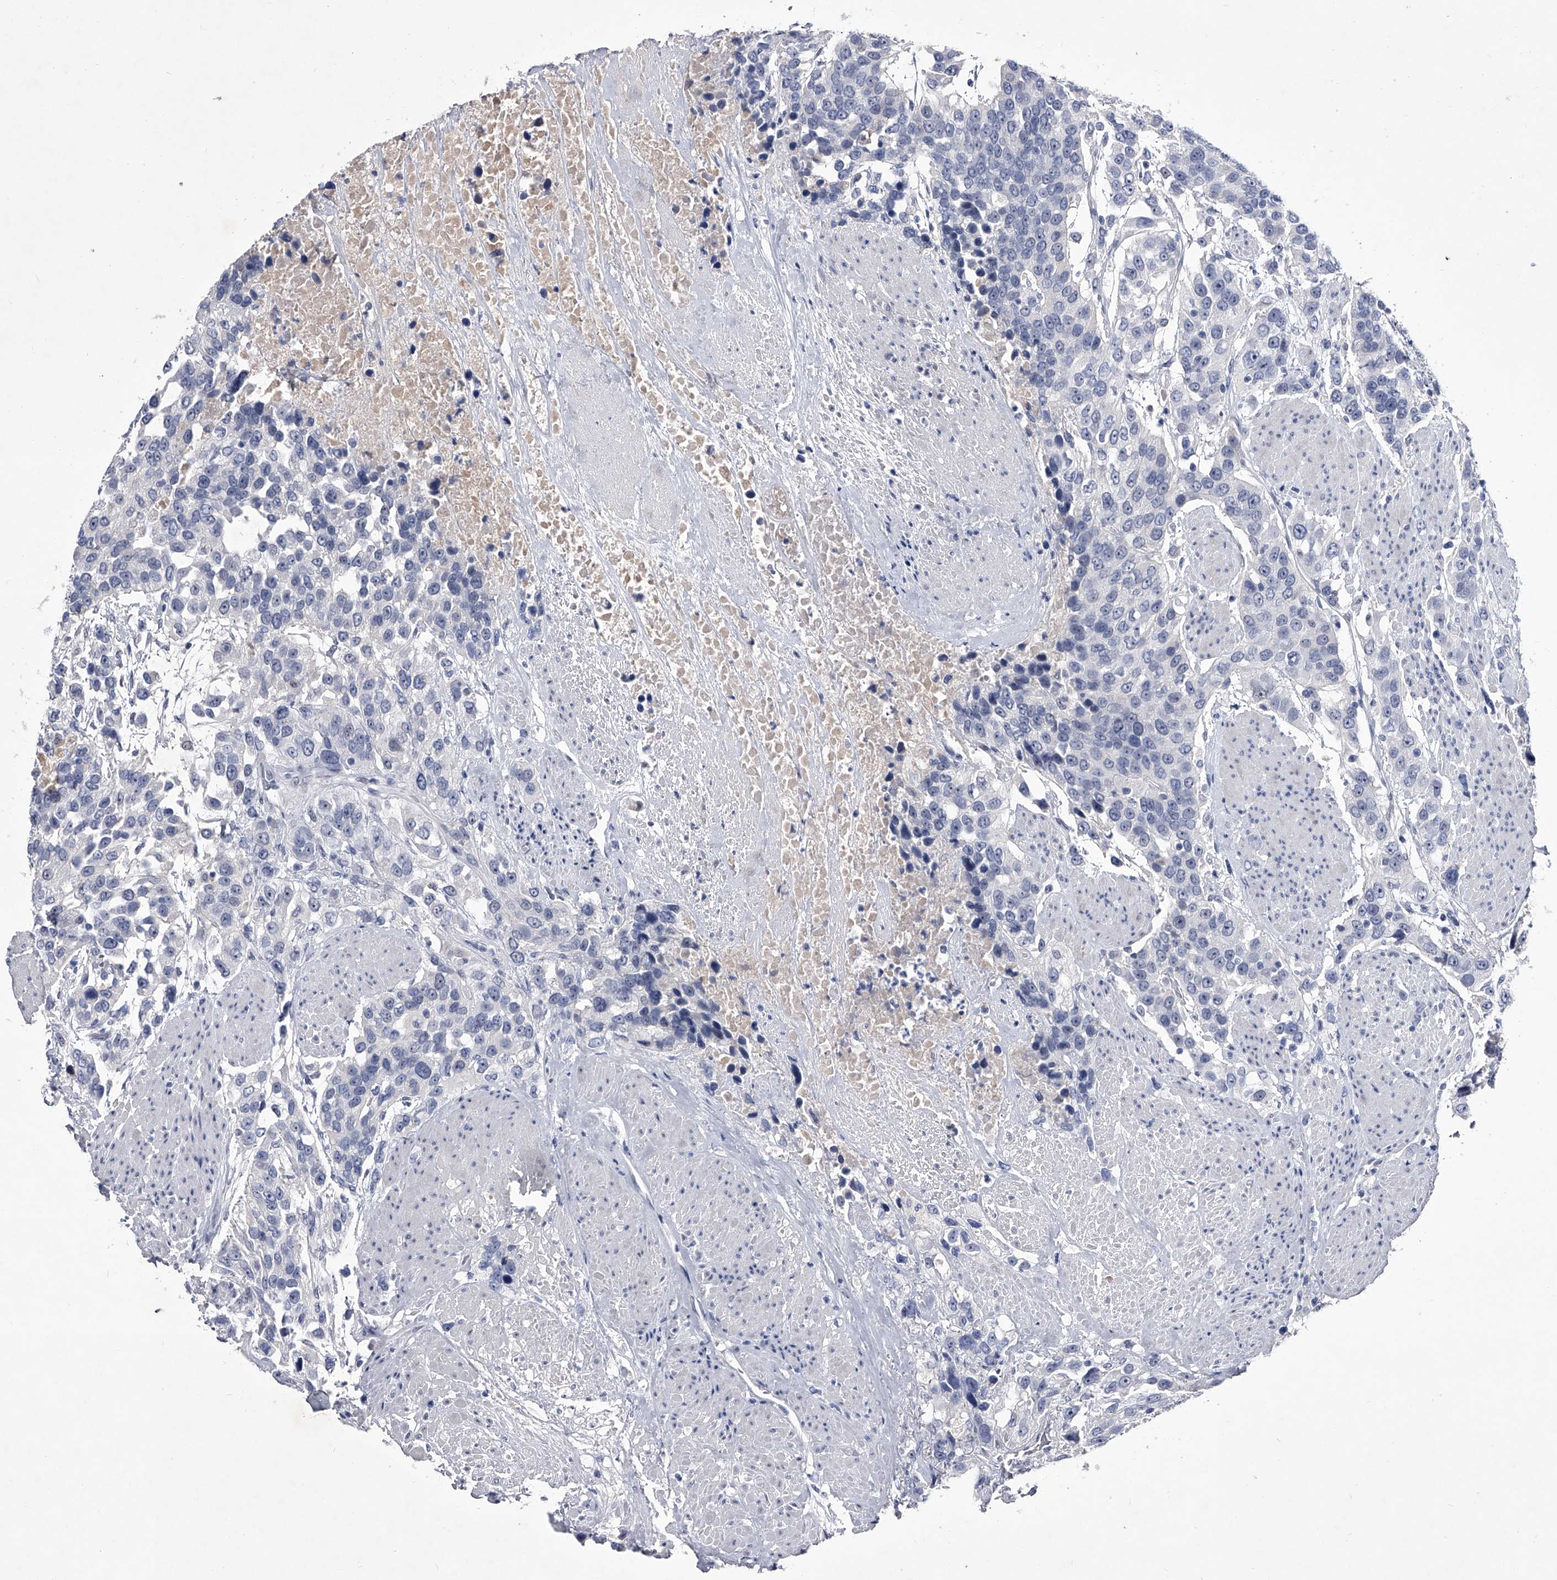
{"staining": {"intensity": "negative", "quantity": "none", "location": "none"}, "tissue": "urothelial cancer", "cell_type": "Tumor cells", "image_type": "cancer", "snomed": [{"axis": "morphology", "description": "Urothelial carcinoma, High grade"}, {"axis": "topography", "description": "Urinary bladder"}], "caption": "Image shows no protein staining in tumor cells of high-grade urothelial carcinoma tissue.", "gene": "CRISP2", "patient": {"sex": "female", "age": 80}}